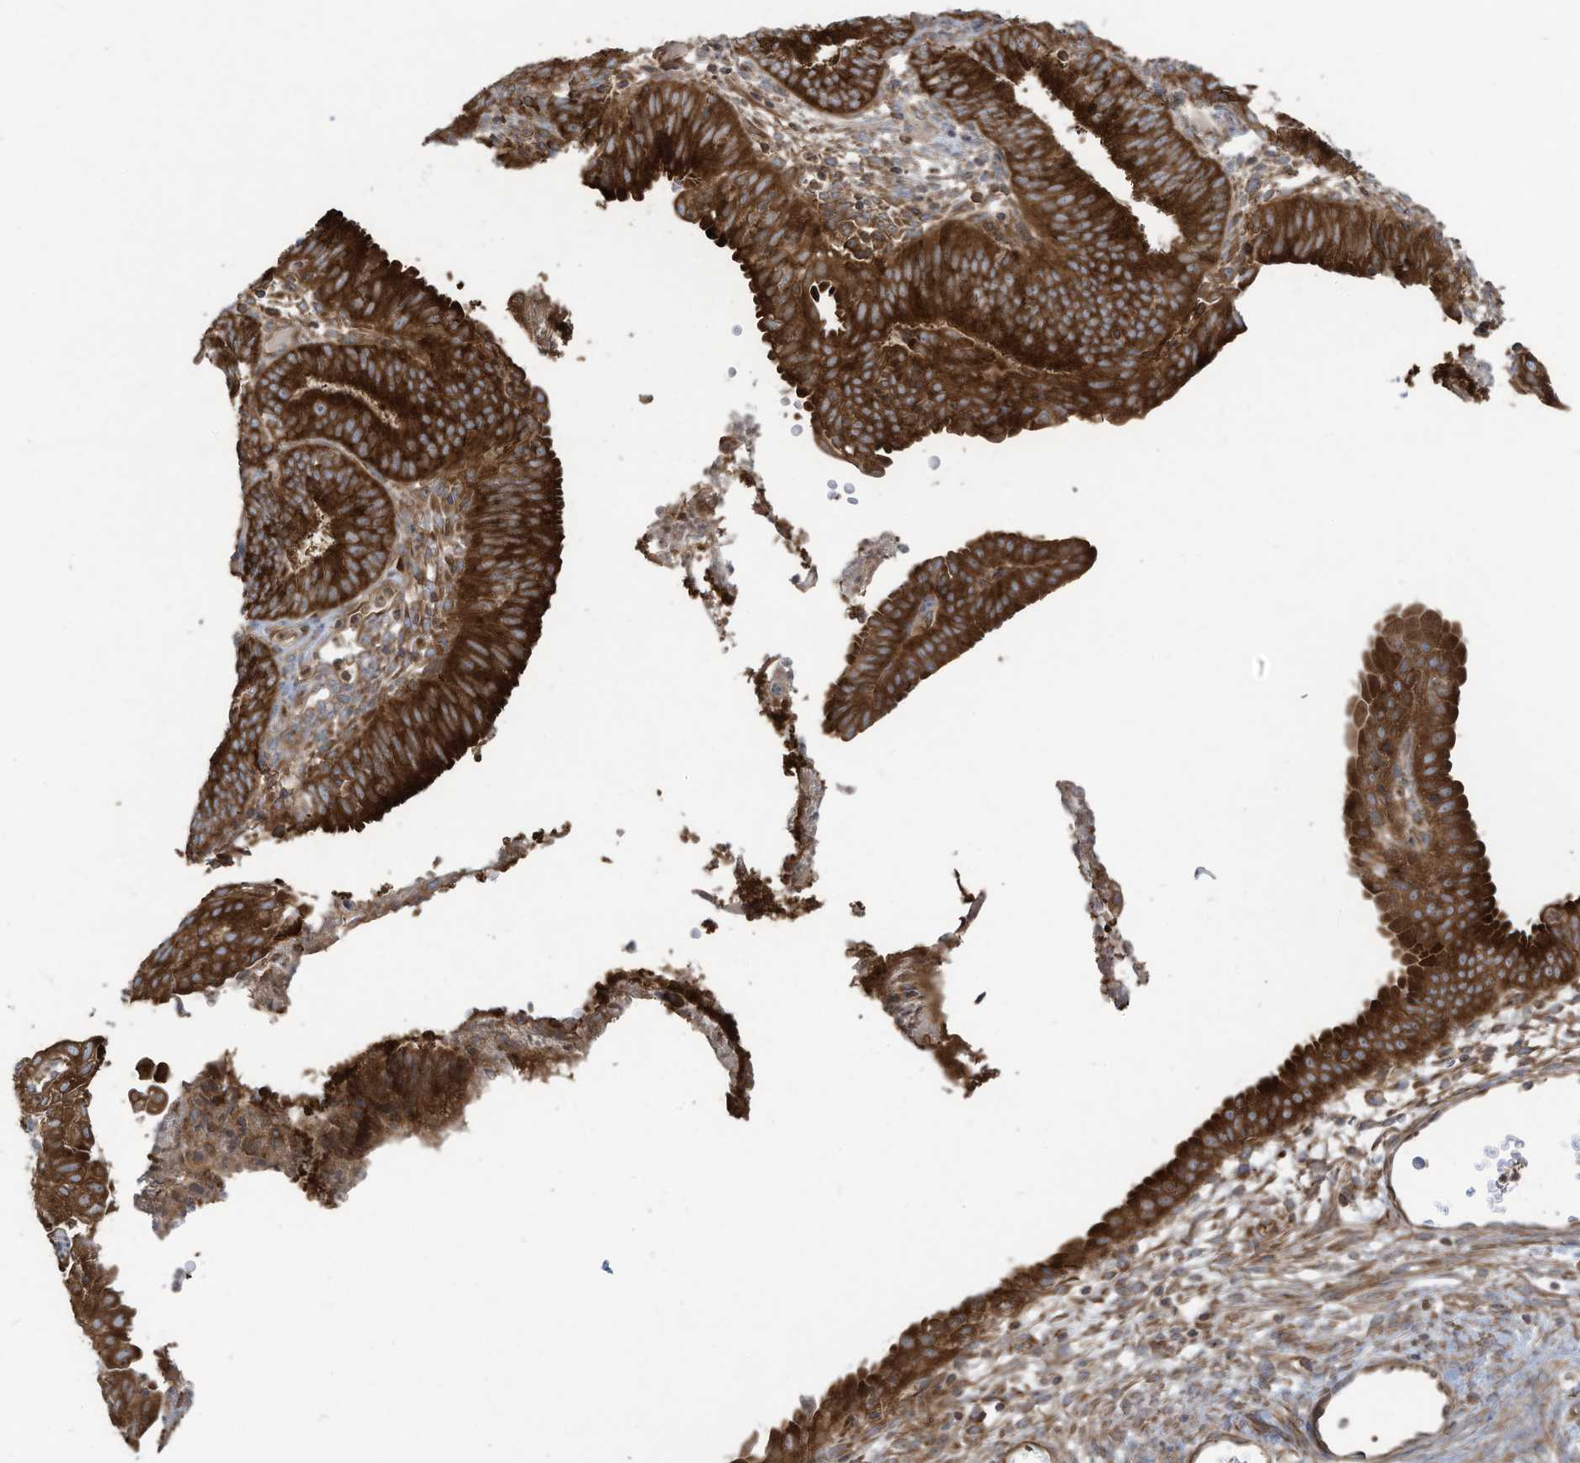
{"staining": {"intensity": "strong", "quantity": ">75%", "location": "cytoplasmic/membranous"}, "tissue": "endometrial cancer", "cell_type": "Tumor cells", "image_type": "cancer", "snomed": [{"axis": "morphology", "description": "Adenocarcinoma, NOS"}, {"axis": "topography", "description": "Endometrium"}], "caption": "The image exhibits a brown stain indicating the presence of a protein in the cytoplasmic/membranous of tumor cells in endometrial cancer (adenocarcinoma). (brown staining indicates protein expression, while blue staining denotes nuclei).", "gene": "OLA1", "patient": {"sex": "female", "age": 51}}